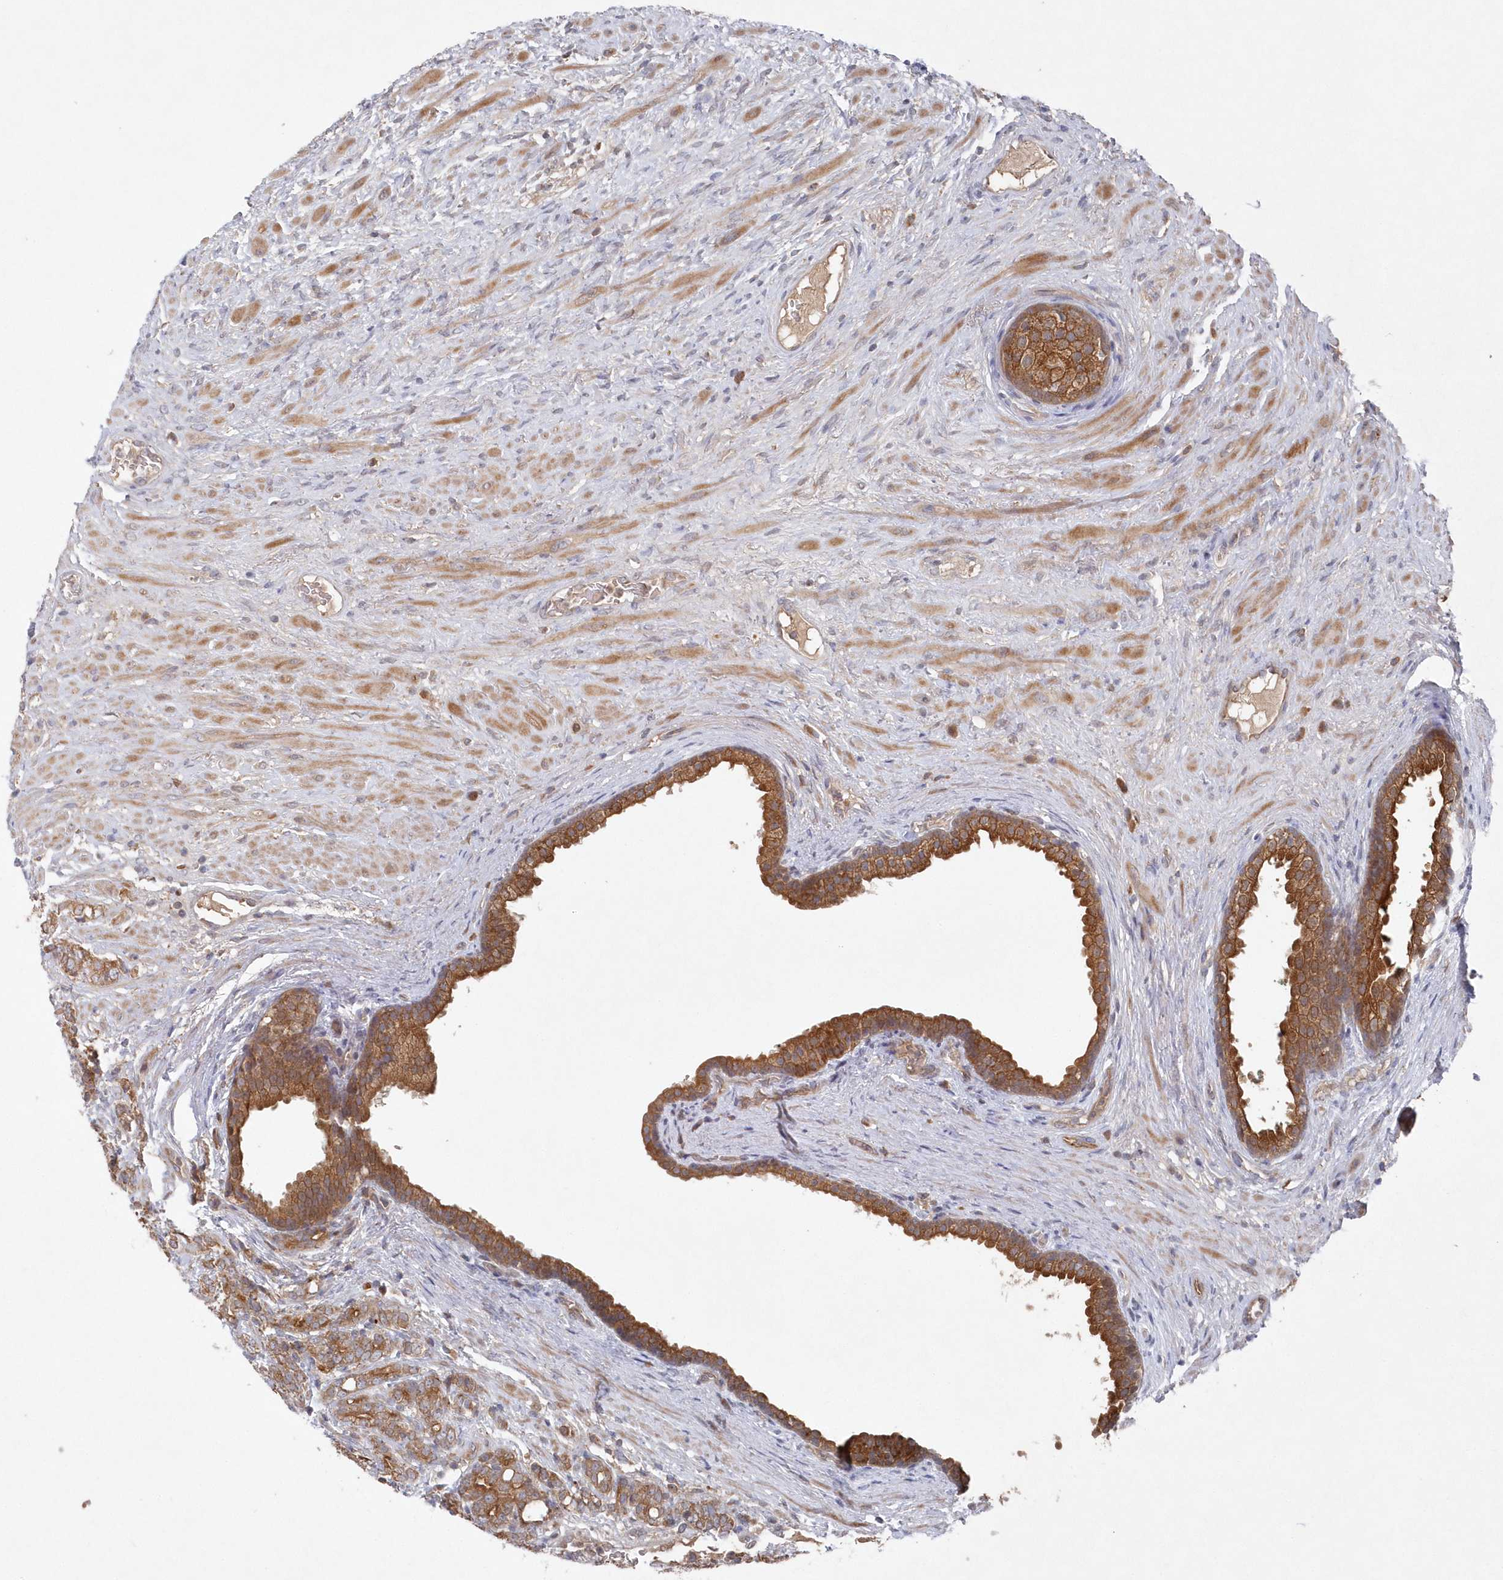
{"staining": {"intensity": "moderate", "quantity": ">75%", "location": "cytoplasmic/membranous"}, "tissue": "prostate cancer", "cell_type": "Tumor cells", "image_type": "cancer", "snomed": [{"axis": "morphology", "description": "Adenocarcinoma, High grade"}, {"axis": "topography", "description": "Prostate"}], "caption": "Immunohistochemical staining of human adenocarcinoma (high-grade) (prostate) shows medium levels of moderate cytoplasmic/membranous protein positivity in approximately >75% of tumor cells.", "gene": "ASNSD1", "patient": {"sex": "male", "age": 57}}